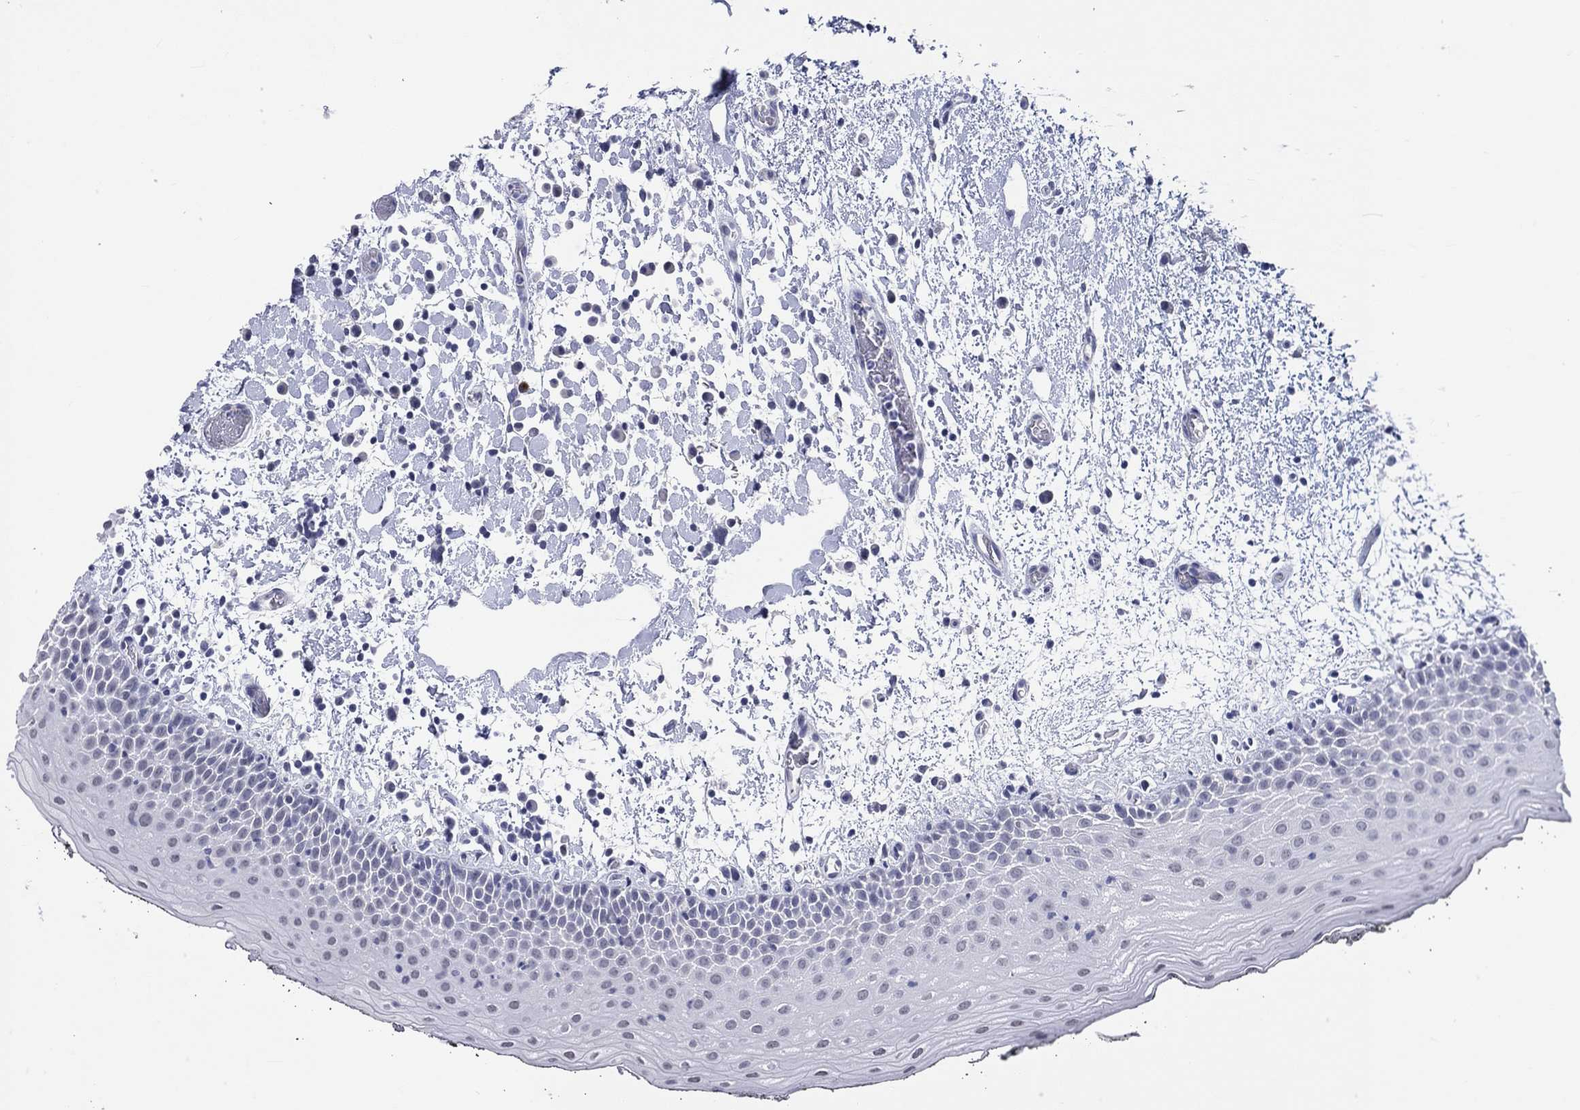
{"staining": {"intensity": "negative", "quantity": "none", "location": "none"}, "tissue": "oral mucosa", "cell_type": "Squamous epithelial cells", "image_type": "normal", "snomed": [{"axis": "morphology", "description": "Normal tissue, NOS"}, {"axis": "morphology", "description": "Squamous cell carcinoma, NOS"}, {"axis": "topography", "description": "Oral tissue"}, {"axis": "topography", "description": "Tounge, NOS"}, {"axis": "topography", "description": "Head-Neck"}], "caption": "Immunohistochemistry micrograph of unremarkable oral mucosa: oral mucosa stained with DAB (3,3'-diaminobenzidine) exhibits no significant protein staining in squamous epithelial cells.", "gene": "SSX1", "patient": {"sex": "female", "age": 80}}